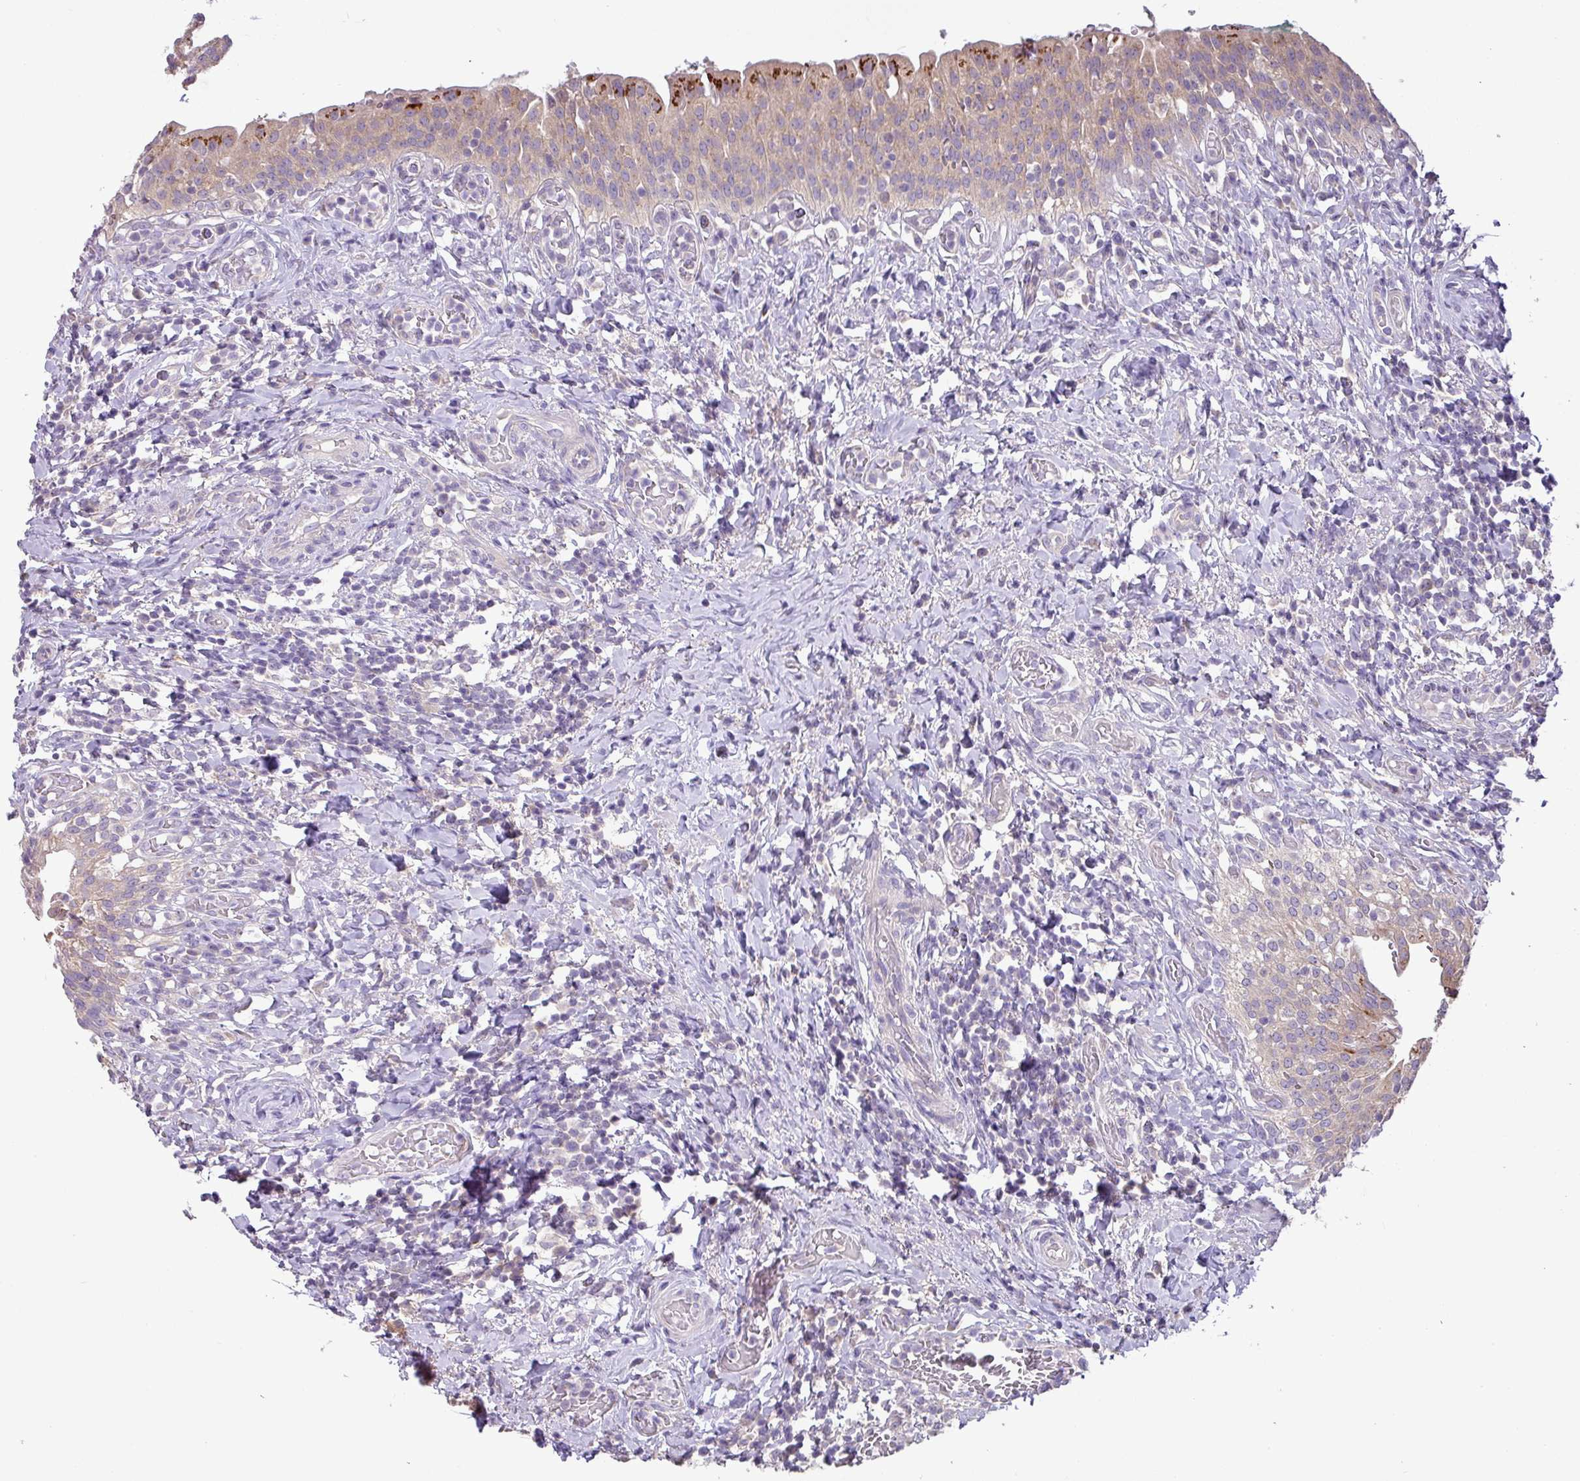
{"staining": {"intensity": "moderate", "quantity": "<25%", "location": "cytoplasmic/membranous"}, "tissue": "urinary bladder", "cell_type": "Urothelial cells", "image_type": "normal", "snomed": [{"axis": "morphology", "description": "Normal tissue, NOS"}, {"axis": "morphology", "description": "Inflammation, NOS"}, {"axis": "topography", "description": "Urinary bladder"}], "caption": "Immunohistochemistry (IHC) (DAB (3,3'-diaminobenzidine)) staining of benign human urinary bladder displays moderate cytoplasmic/membranous protein staining in approximately <25% of urothelial cells.", "gene": "GALNT12", "patient": {"sex": "male", "age": 64}}